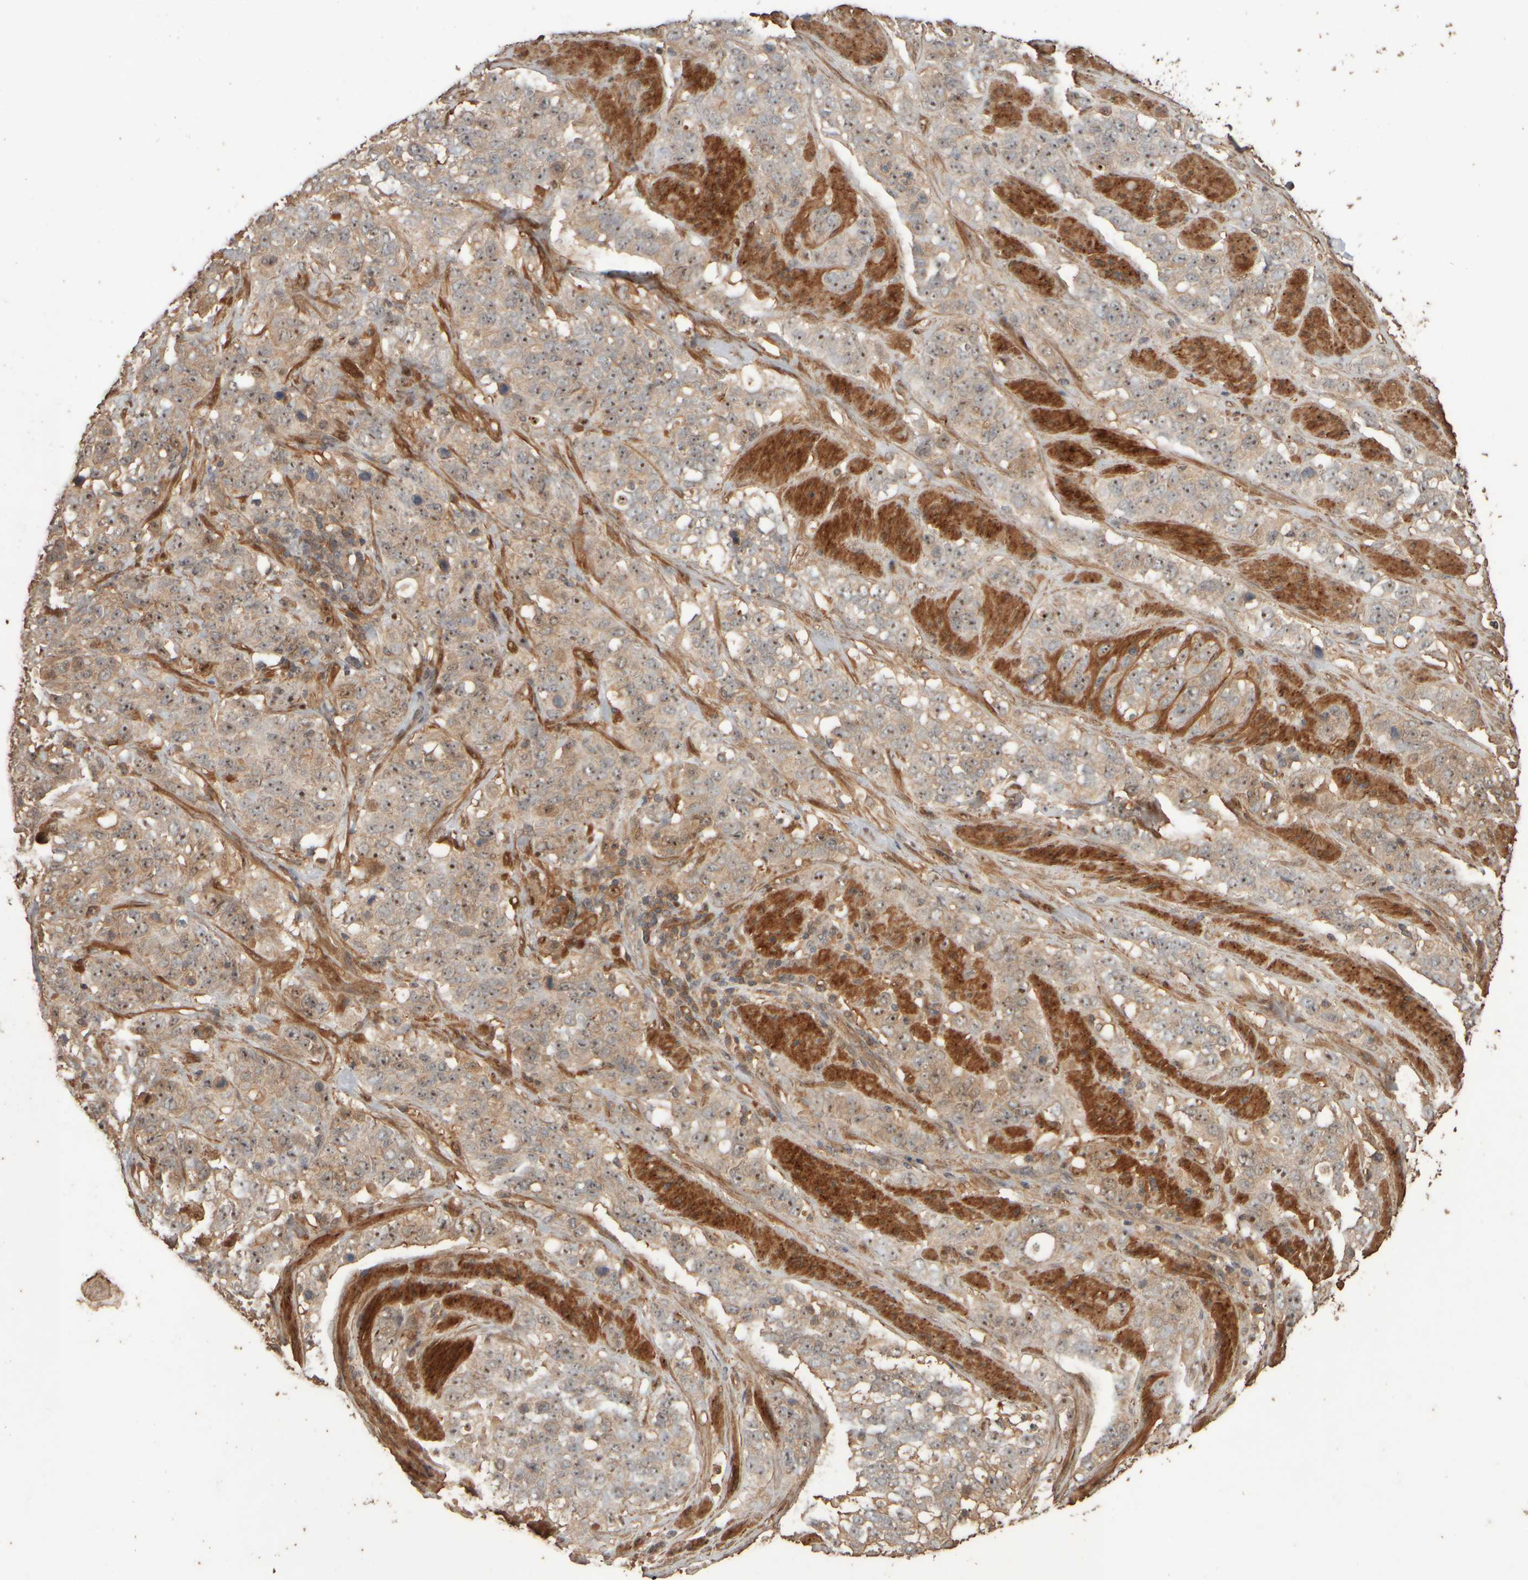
{"staining": {"intensity": "moderate", "quantity": ">75%", "location": "cytoplasmic/membranous,nuclear"}, "tissue": "stomach cancer", "cell_type": "Tumor cells", "image_type": "cancer", "snomed": [{"axis": "morphology", "description": "Adenocarcinoma, NOS"}, {"axis": "topography", "description": "Stomach"}], "caption": "This photomicrograph displays immunohistochemistry (IHC) staining of stomach adenocarcinoma, with medium moderate cytoplasmic/membranous and nuclear staining in about >75% of tumor cells.", "gene": "SPHK1", "patient": {"sex": "male", "age": 48}}